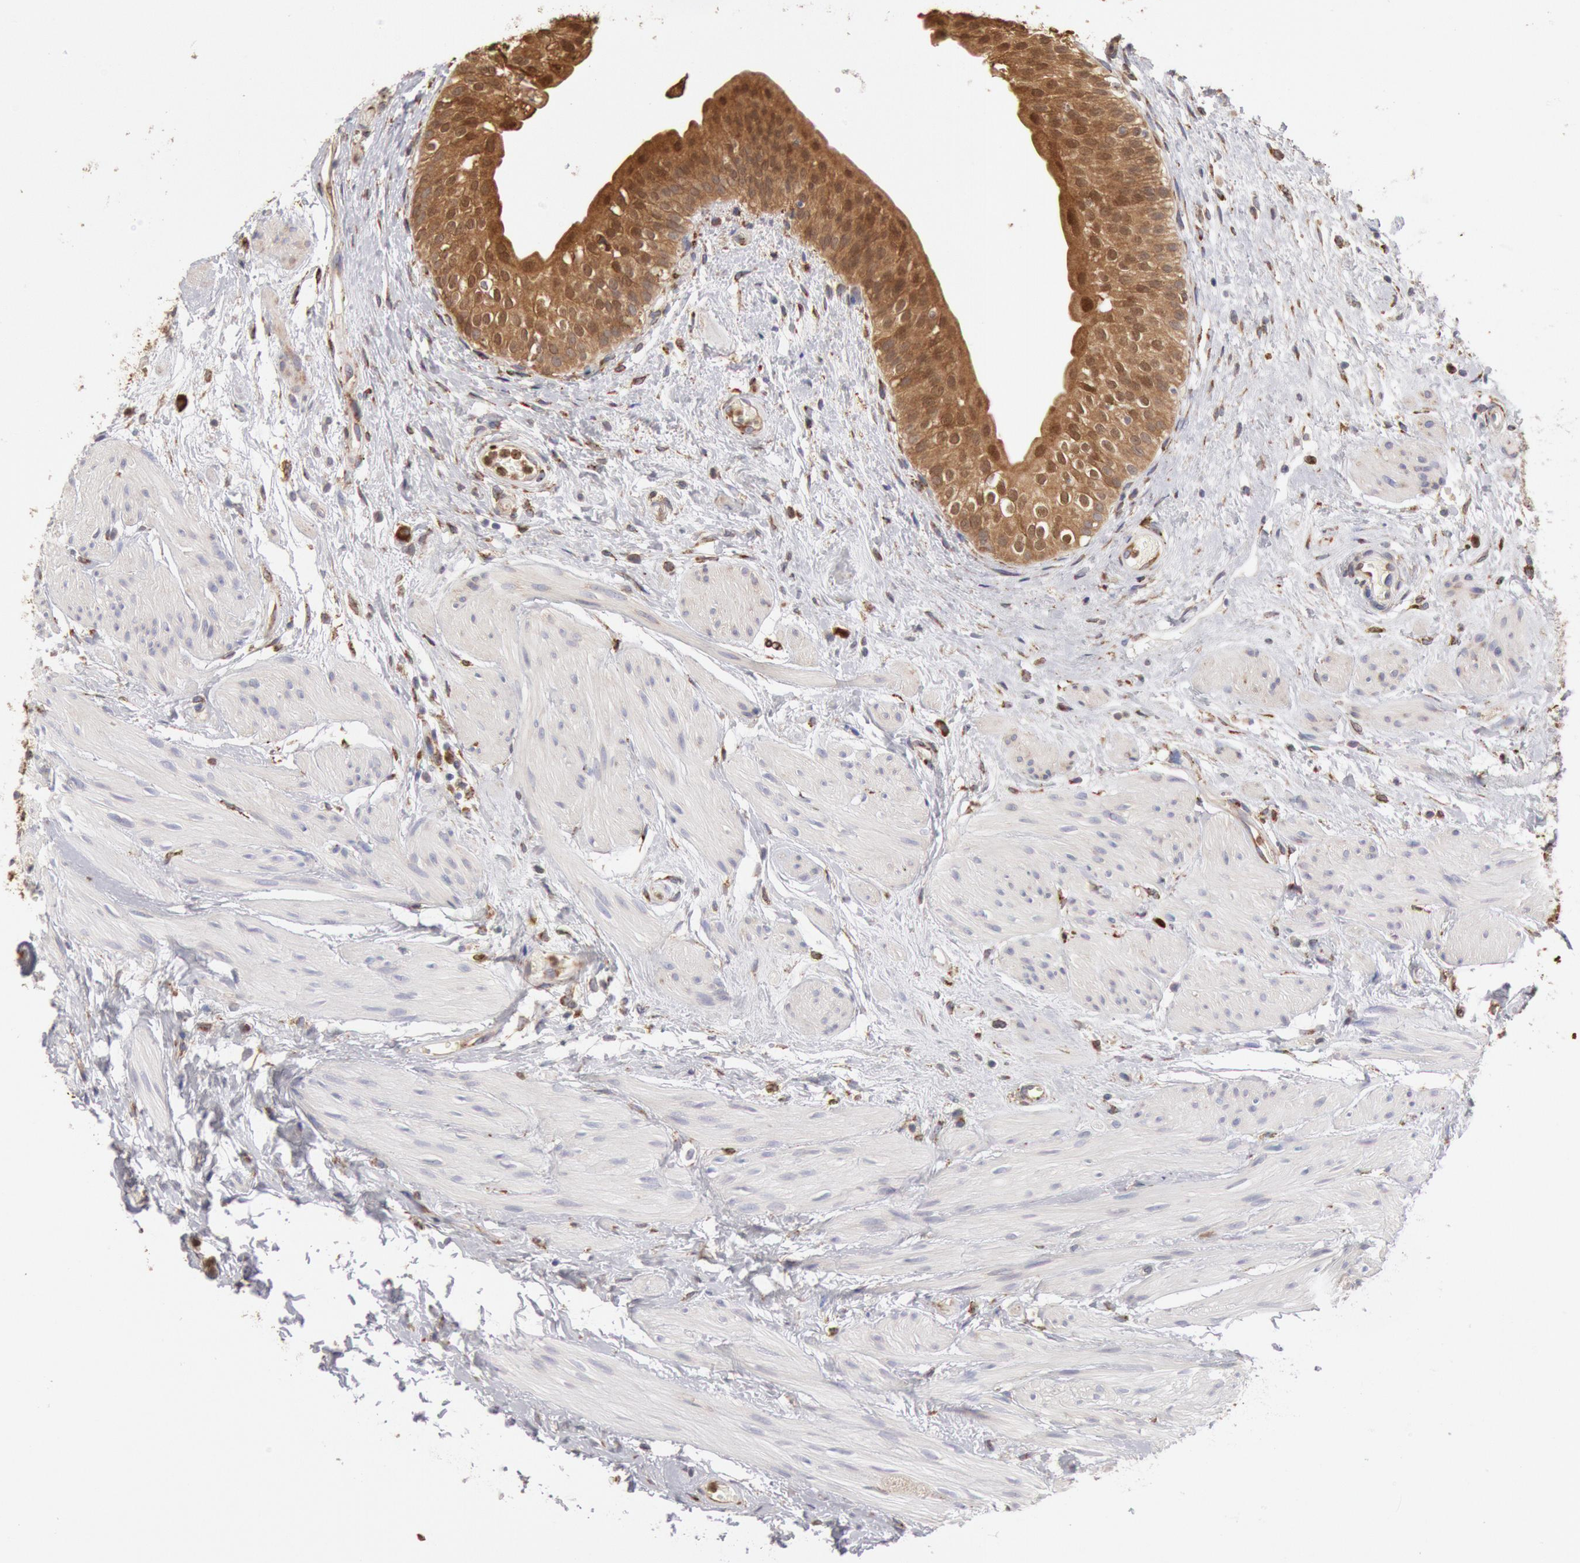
{"staining": {"intensity": "strong", "quantity": ">75%", "location": "cytoplasmic/membranous"}, "tissue": "urinary bladder", "cell_type": "Urothelial cells", "image_type": "normal", "snomed": [{"axis": "morphology", "description": "Normal tissue, NOS"}, {"axis": "topography", "description": "Urinary bladder"}], "caption": "This image displays IHC staining of normal urinary bladder, with high strong cytoplasmic/membranous positivity in about >75% of urothelial cells.", "gene": "ERP44", "patient": {"sex": "female", "age": 55}}